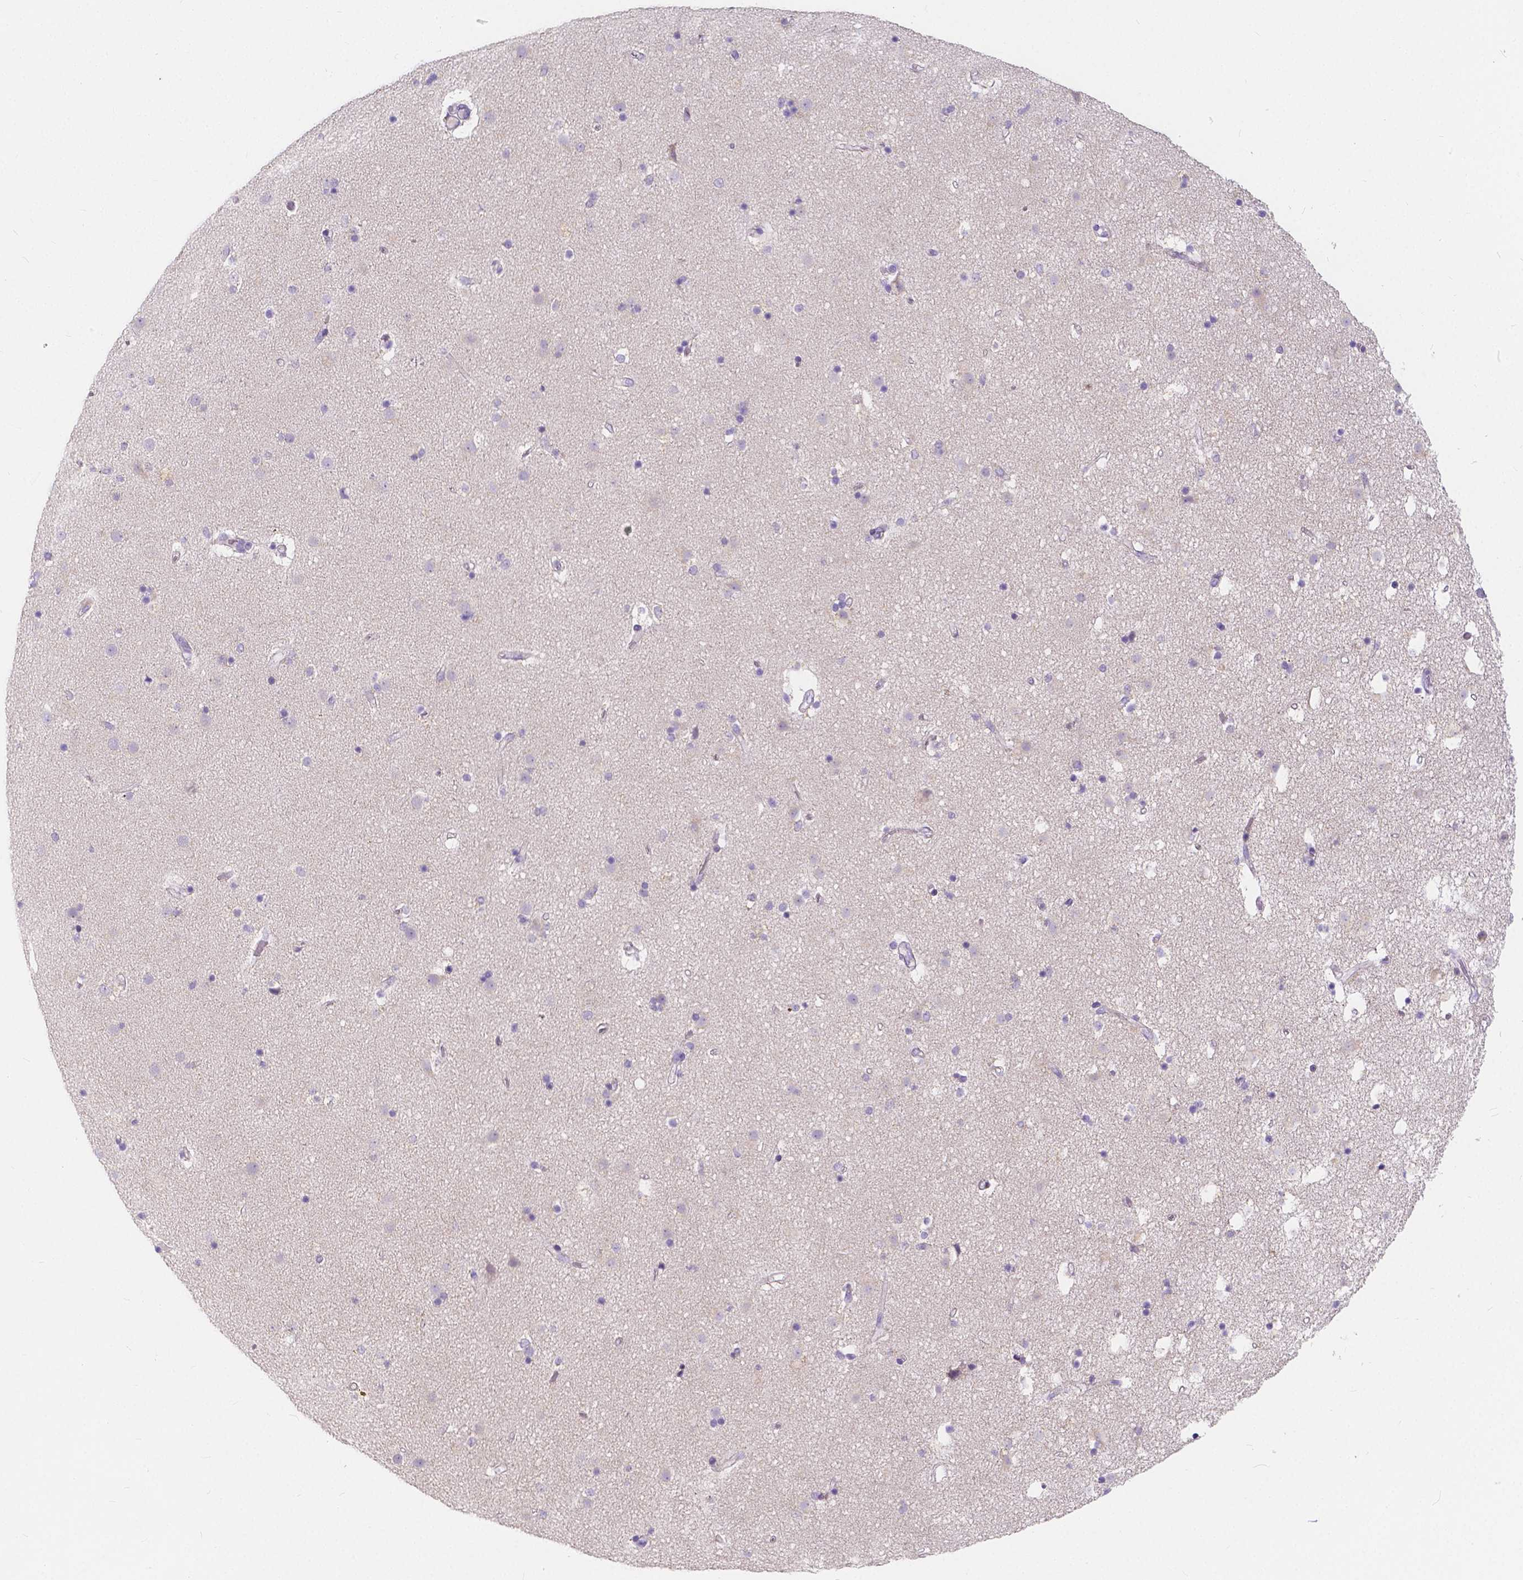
{"staining": {"intensity": "negative", "quantity": "none", "location": "none"}, "tissue": "caudate", "cell_type": "Glial cells", "image_type": "normal", "snomed": [{"axis": "morphology", "description": "Normal tissue, NOS"}, {"axis": "topography", "description": "Lateral ventricle wall"}], "caption": "This is a image of immunohistochemistry (IHC) staining of normal caudate, which shows no positivity in glial cells. The staining was performed using DAB to visualize the protein expression in brown, while the nuclei were stained in blue with hematoxylin (Magnification: 20x).", "gene": "RNF186", "patient": {"sex": "female", "age": 71}}